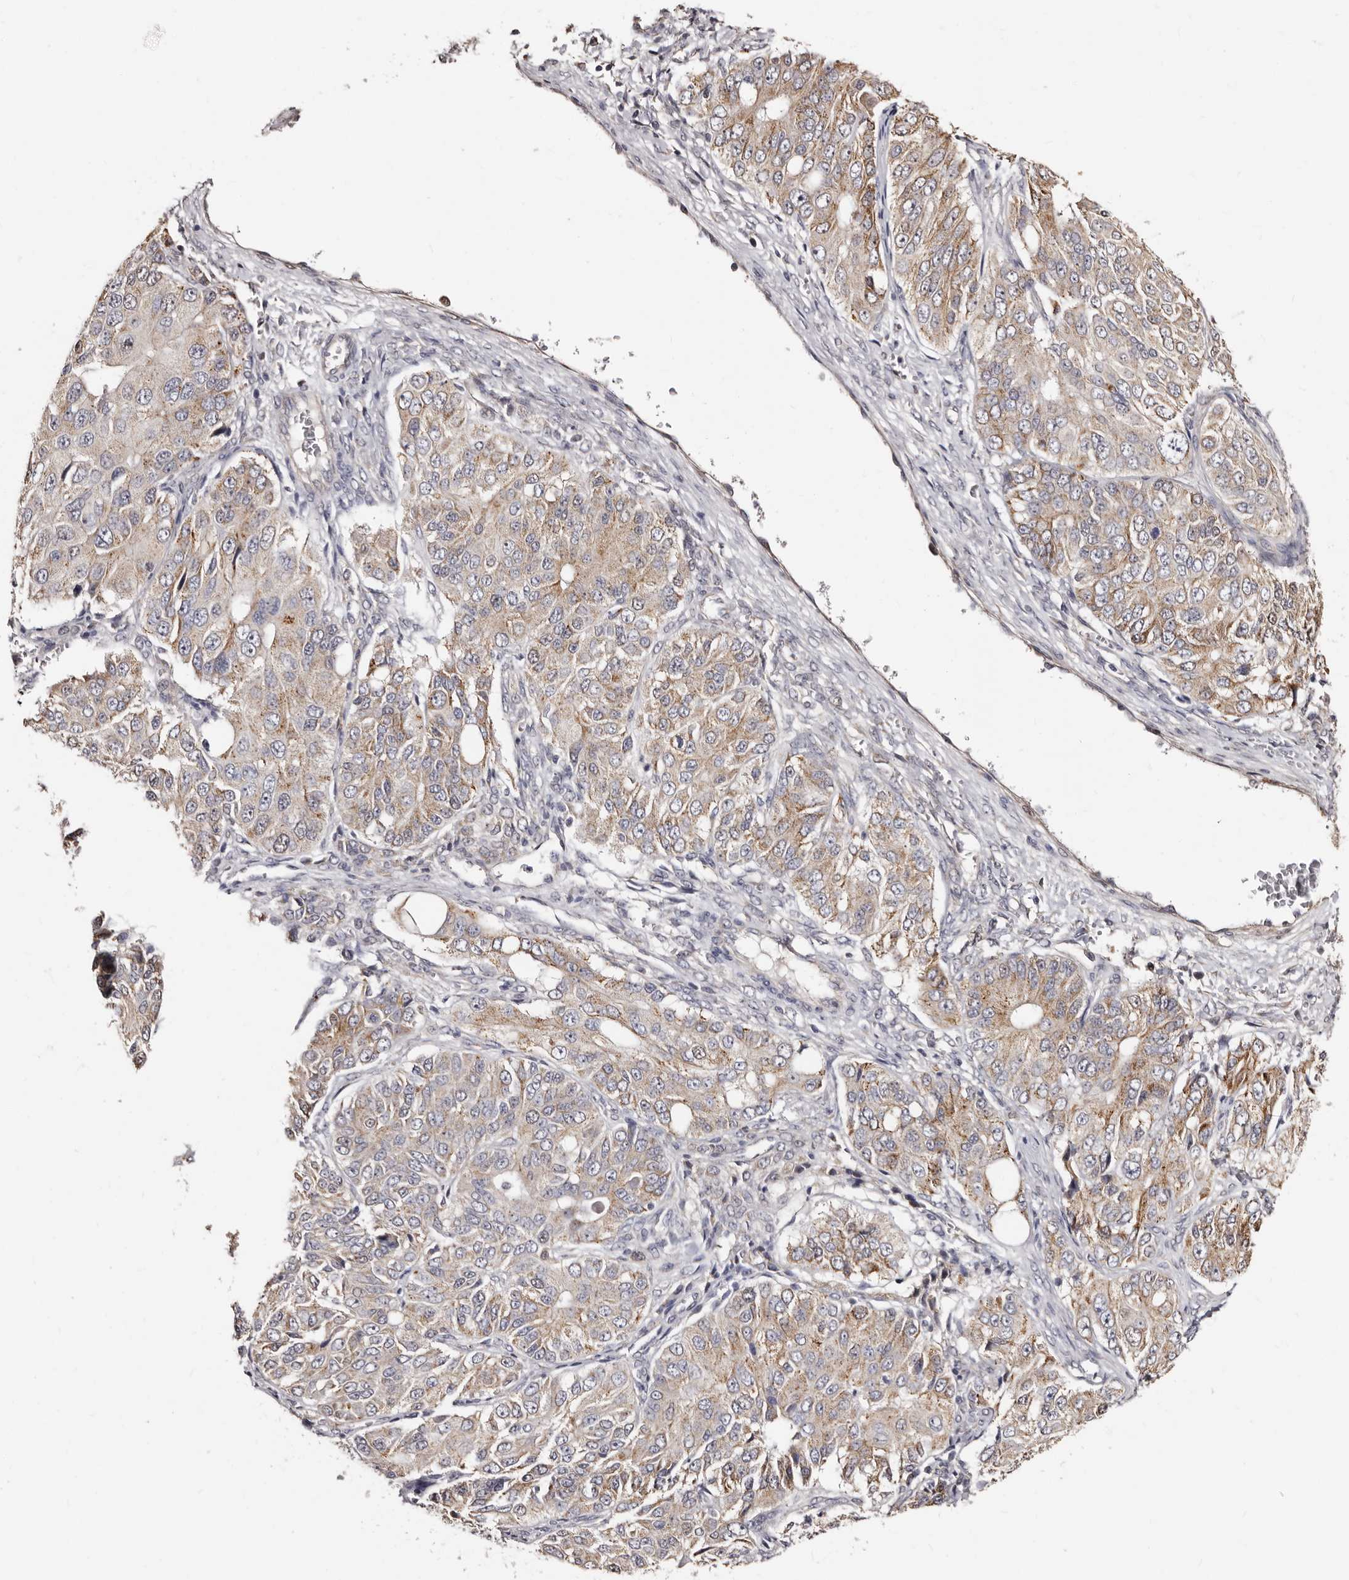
{"staining": {"intensity": "weak", "quantity": "25%-75%", "location": "cytoplasmic/membranous"}, "tissue": "ovarian cancer", "cell_type": "Tumor cells", "image_type": "cancer", "snomed": [{"axis": "morphology", "description": "Carcinoma, endometroid"}, {"axis": "topography", "description": "Ovary"}], "caption": "This histopathology image shows IHC staining of human endometroid carcinoma (ovarian), with low weak cytoplasmic/membranous staining in approximately 25%-75% of tumor cells.", "gene": "PTAFR", "patient": {"sex": "female", "age": 51}}